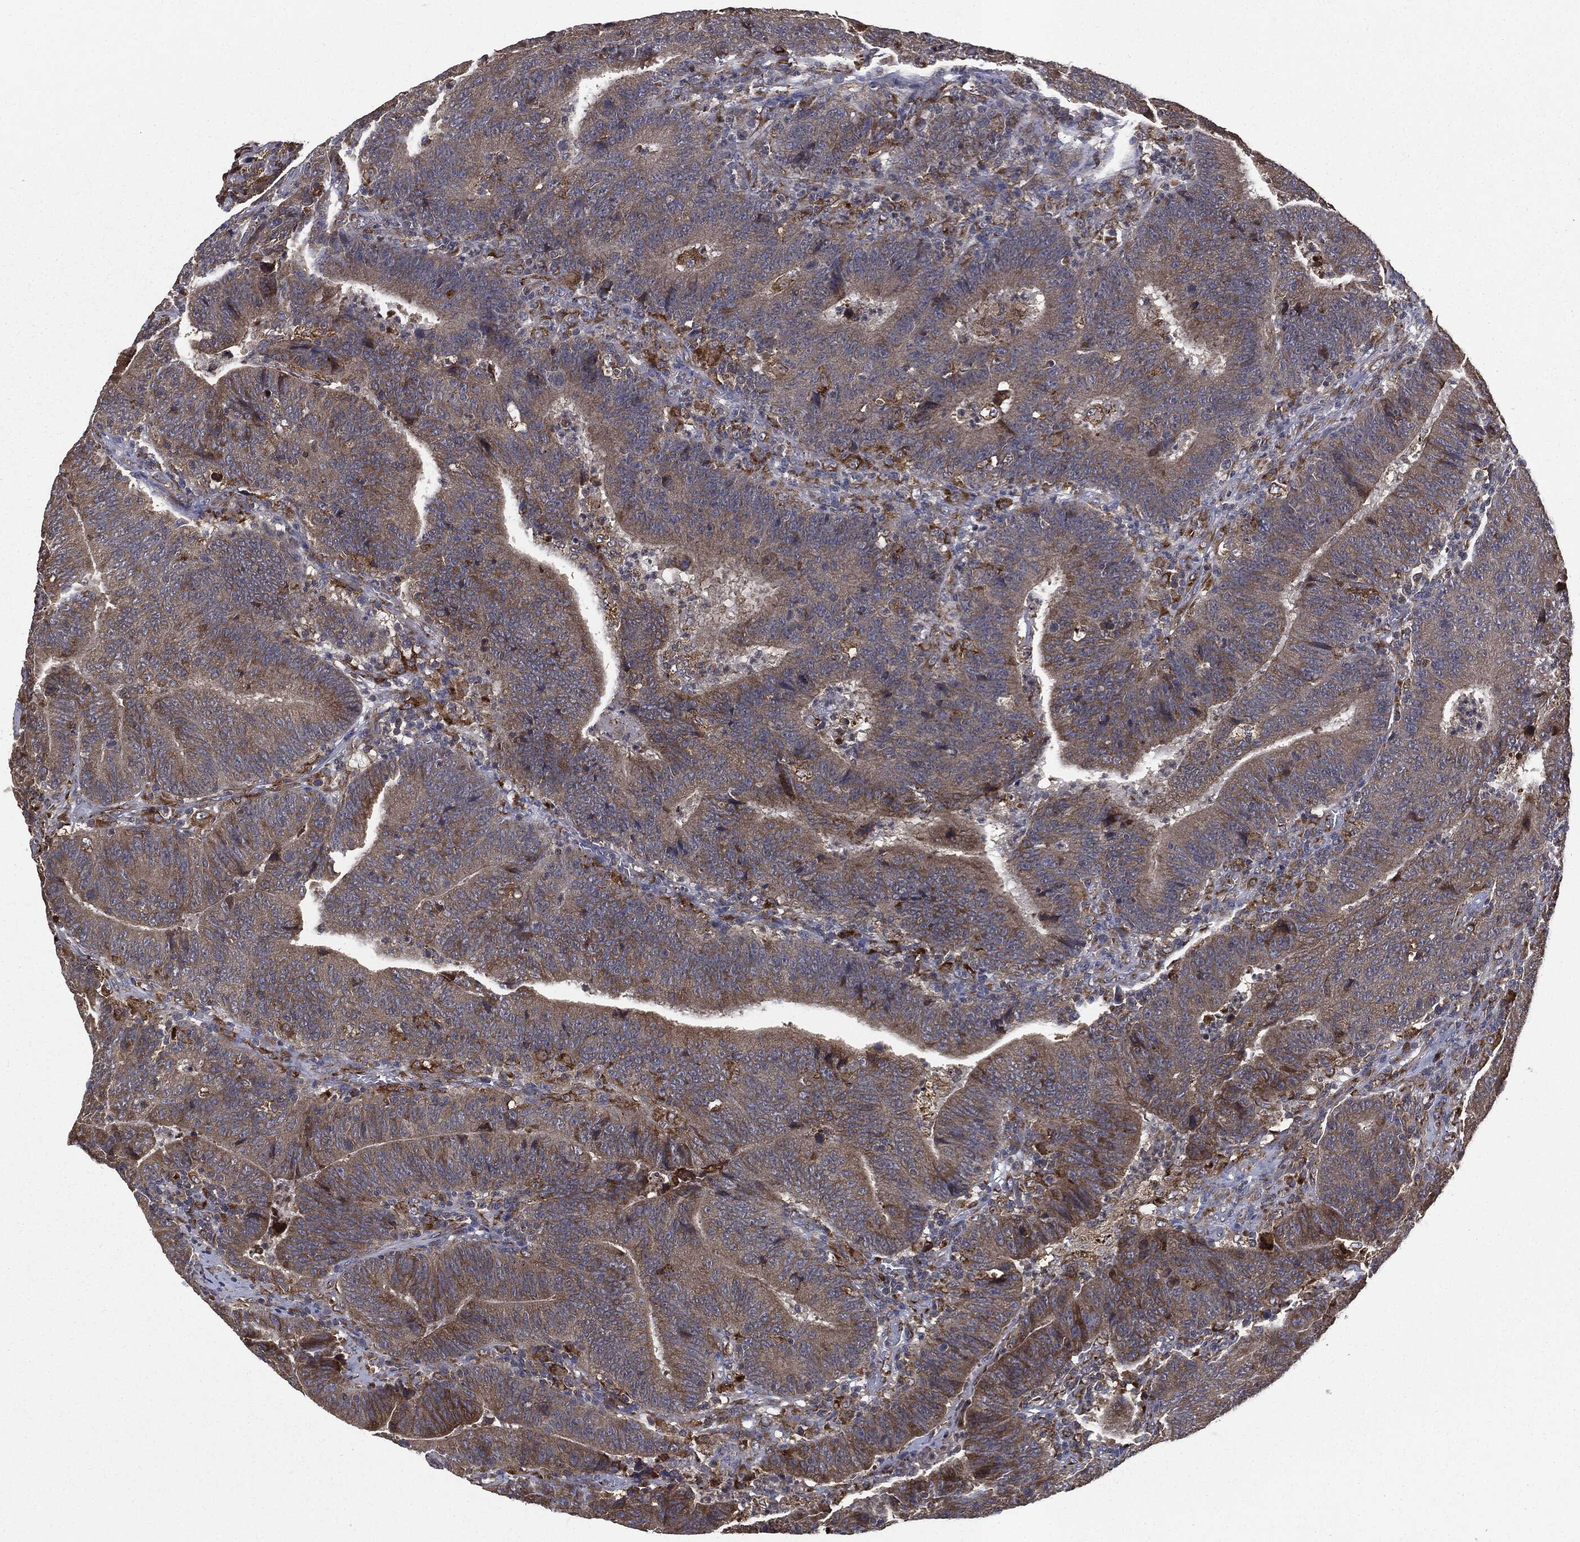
{"staining": {"intensity": "moderate", "quantity": "25%-75%", "location": "cytoplasmic/membranous"}, "tissue": "colorectal cancer", "cell_type": "Tumor cells", "image_type": "cancer", "snomed": [{"axis": "morphology", "description": "Adenocarcinoma, NOS"}, {"axis": "topography", "description": "Colon"}], "caption": "DAB immunohistochemical staining of human colorectal cancer shows moderate cytoplasmic/membranous protein staining in about 25%-75% of tumor cells.", "gene": "PLOD3", "patient": {"sex": "female", "age": 75}}